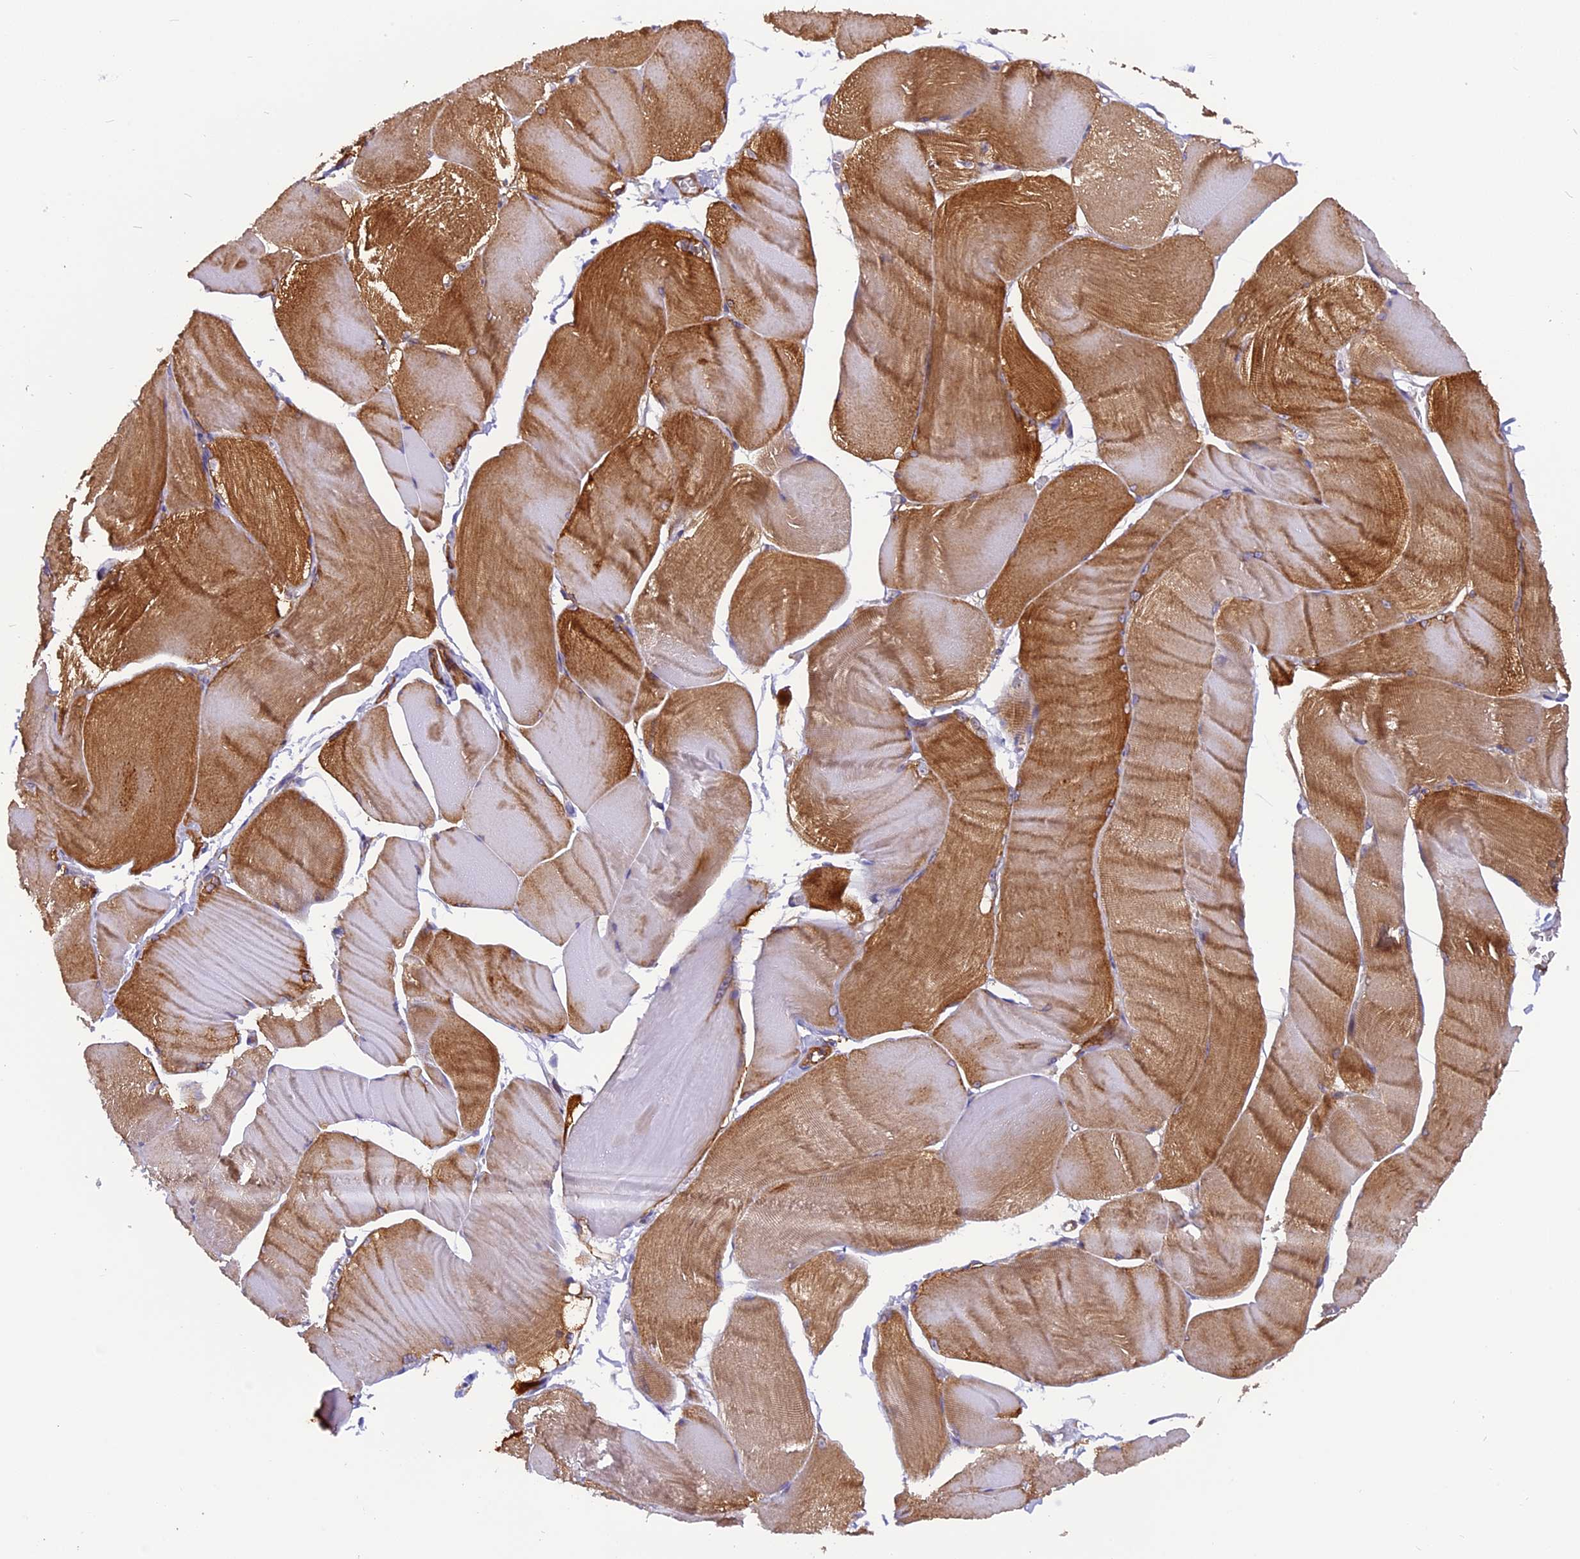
{"staining": {"intensity": "moderate", "quantity": "25%-75%", "location": "cytoplasmic/membranous"}, "tissue": "skeletal muscle", "cell_type": "Myocytes", "image_type": "normal", "snomed": [{"axis": "morphology", "description": "Normal tissue, NOS"}, {"axis": "morphology", "description": "Basal cell carcinoma"}, {"axis": "topography", "description": "Skeletal muscle"}], "caption": "A medium amount of moderate cytoplasmic/membranous positivity is present in about 25%-75% of myocytes in unremarkable skeletal muscle.", "gene": "EHBP1L1", "patient": {"sex": "female", "age": 64}}